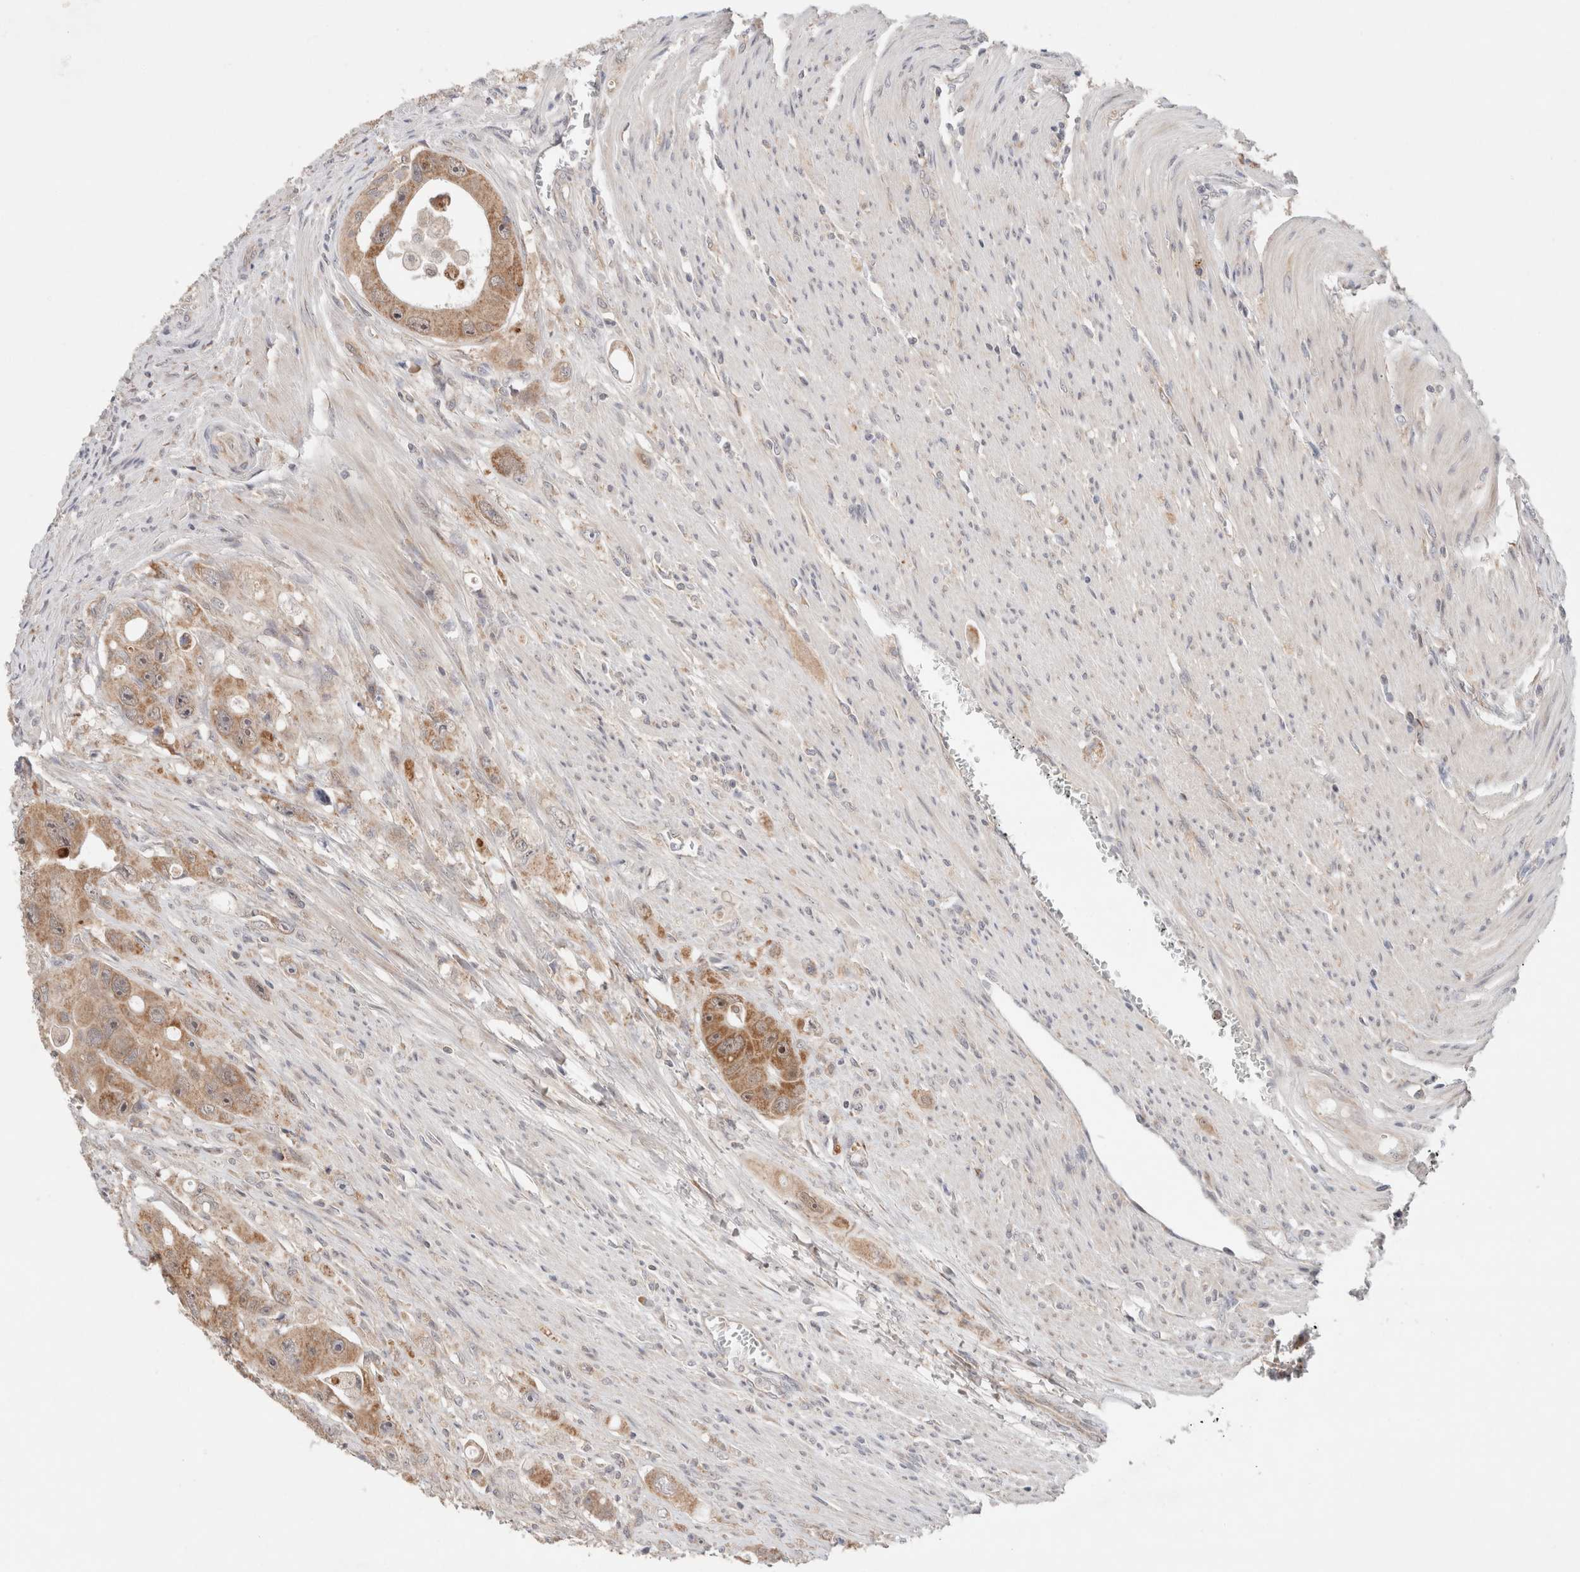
{"staining": {"intensity": "moderate", "quantity": ">75%", "location": "cytoplasmic/membranous"}, "tissue": "colorectal cancer", "cell_type": "Tumor cells", "image_type": "cancer", "snomed": [{"axis": "morphology", "description": "Adenocarcinoma, NOS"}, {"axis": "topography", "description": "Colon"}], "caption": "Protein staining demonstrates moderate cytoplasmic/membranous staining in about >75% of tumor cells in colorectal cancer (adenocarcinoma).", "gene": "ERI3", "patient": {"sex": "female", "age": 46}}